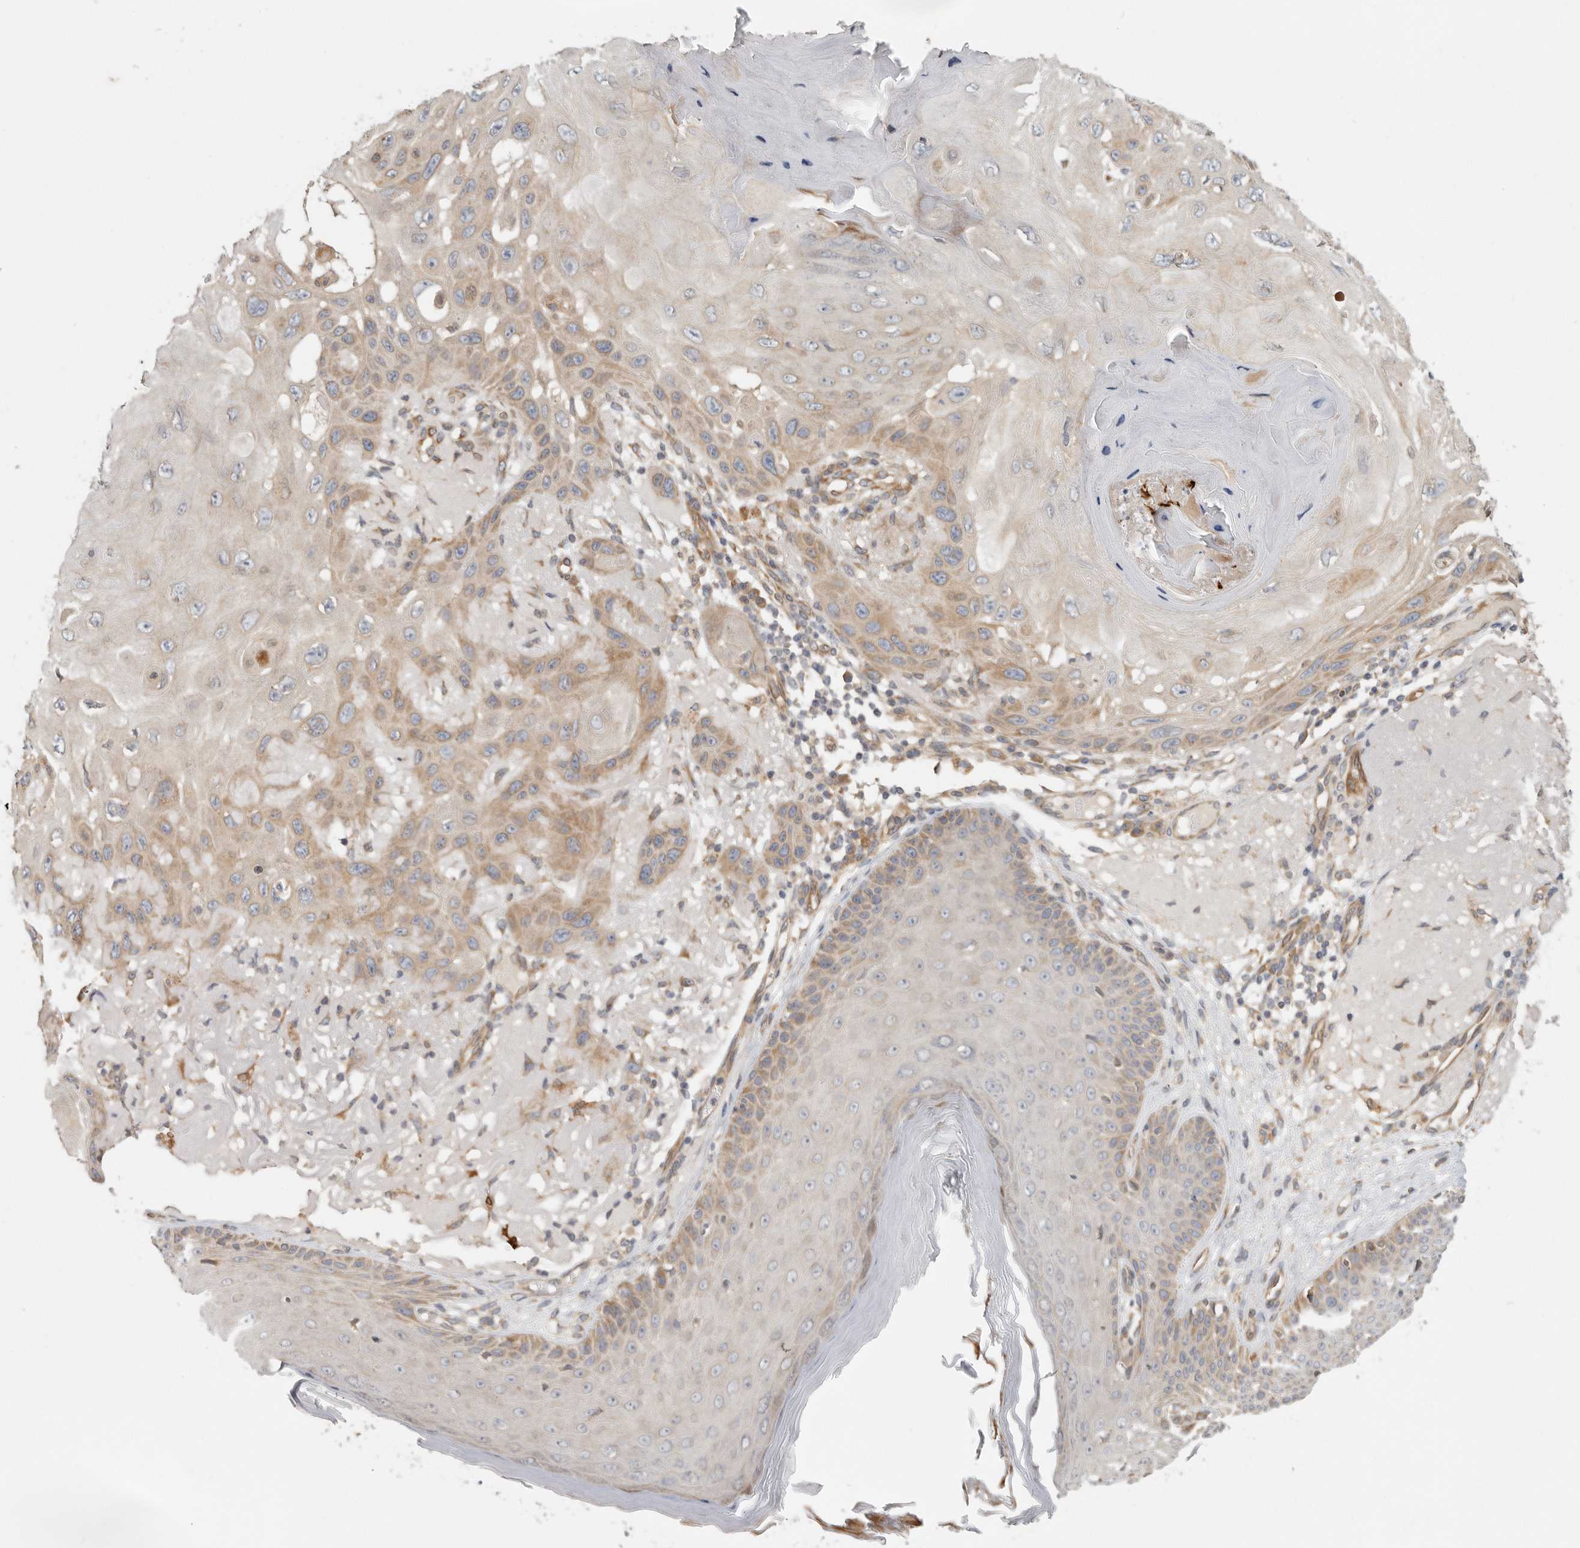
{"staining": {"intensity": "weak", "quantity": "25%-75%", "location": "cytoplasmic/membranous"}, "tissue": "skin cancer", "cell_type": "Tumor cells", "image_type": "cancer", "snomed": [{"axis": "morphology", "description": "Normal tissue, NOS"}, {"axis": "morphology", "description": "Squamous cell carcinoma, NOS"}, {"axis": "topography", "description": "Skin"}], "caption": "Immunohistochemistry image of neoplastic tissue: human skin squamous cell carcinoma stained using IHC displays low levels of weak protein expression localized specifically in the cytoplasmic/membranous of tumor cells, appearing as a cytoplasmic/membranous brown color.", "gene": "BCAP29", "patient": {"sex": "female", "age": 96}}